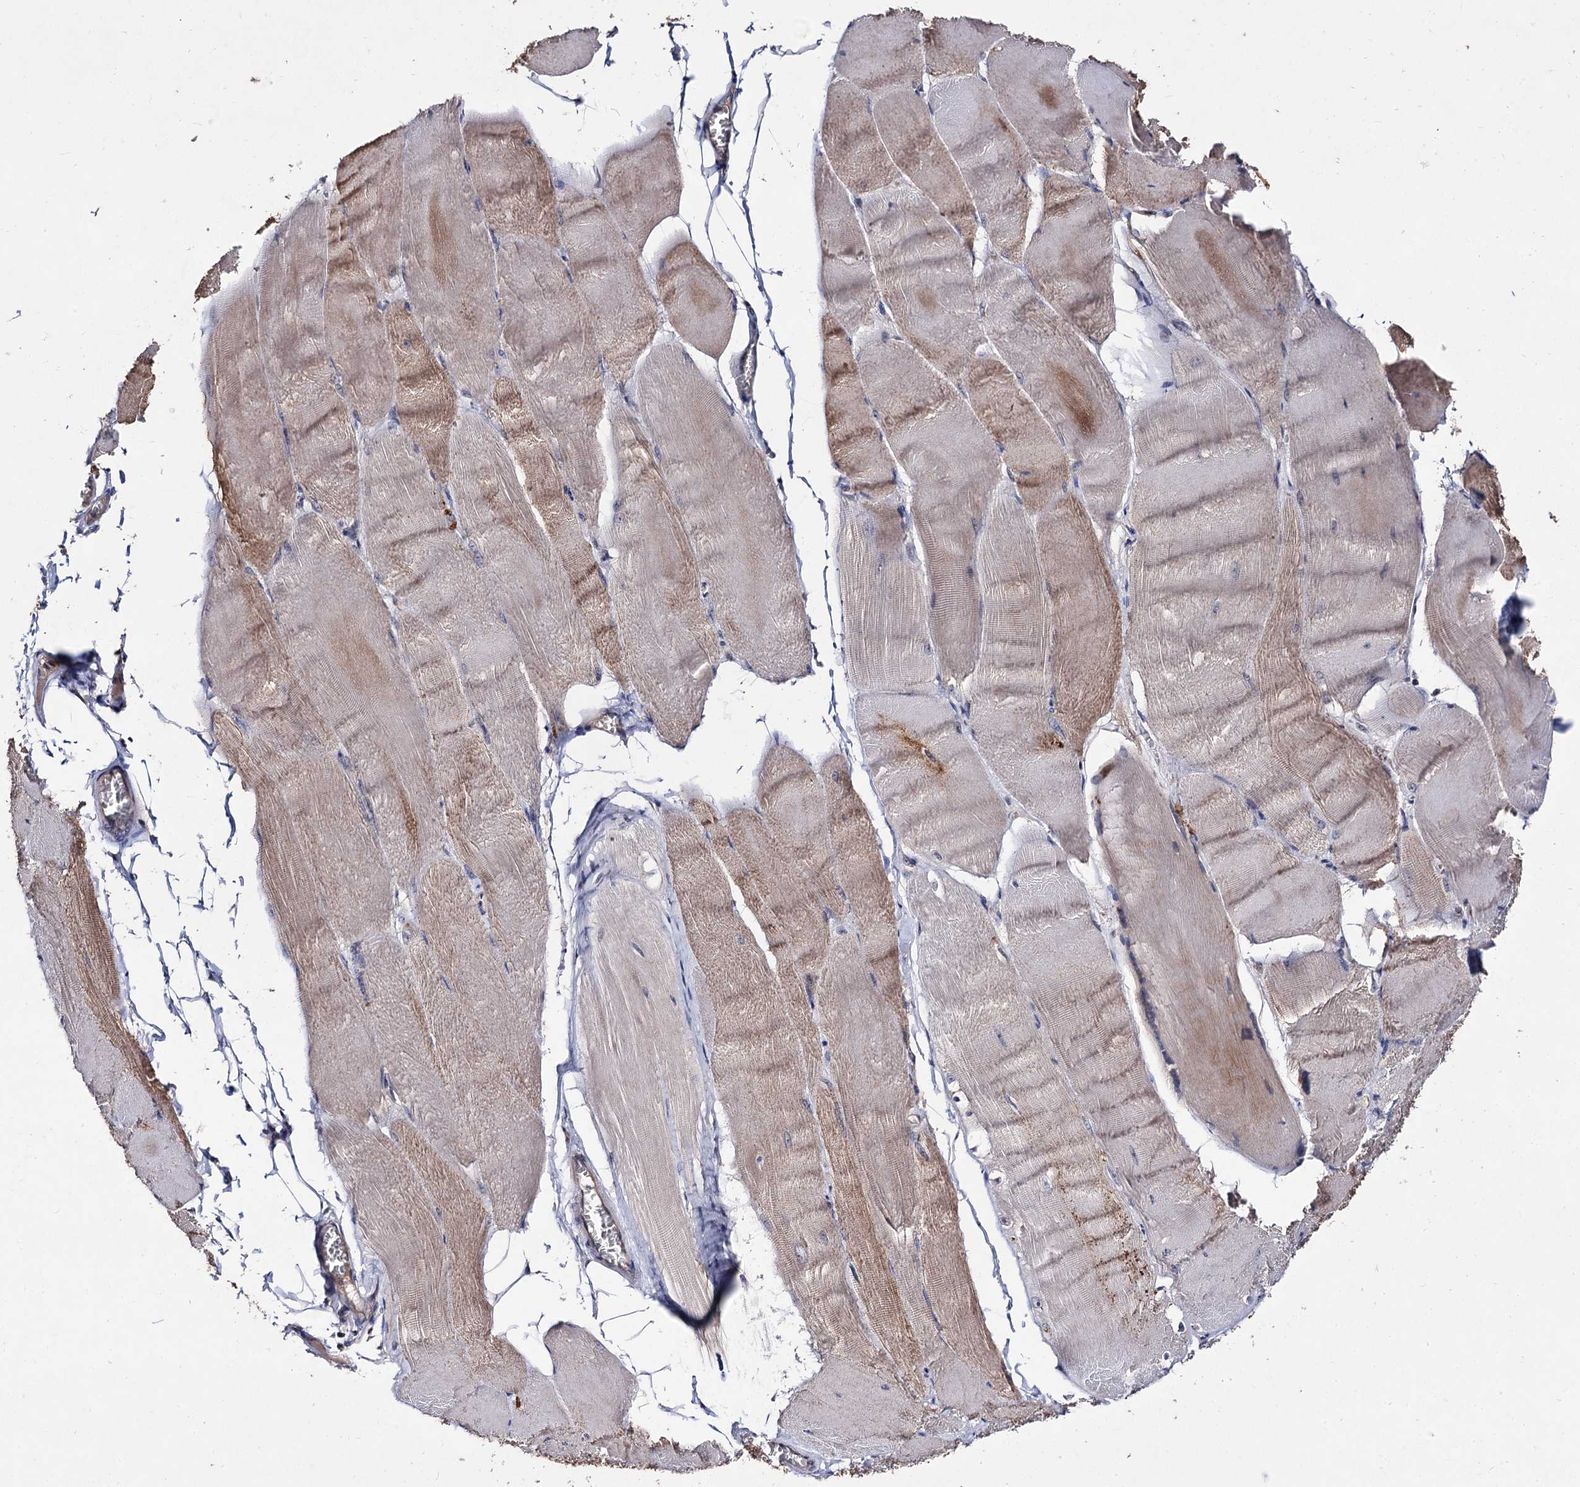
{"staining": {"intensity": "weak", "quantity": "<25%", "location": "cytoplasmic/membranous"}, "tissue": "skeletal muscle", "cell_type": "Myocytes", "image_type": "normal", "snomed": [{"axis": "morphology", "description": "Normal tissue, NOS"}, {"axis": "morphology", "description": "Basal cell carcinoma"}, {"axis": "topography", "description": "Skeletal muscle"}], "caption": "Myocytes are negative for protein expression in unremarkable human skeletal muscle. Brightfield microscopy of immunohistochemistry (IHC) stained with DAB (brown) and hematoxylin (blue), captured at high magnification.", "gene": "ACTR6", "patient": {"sex": "female", "age": 64}}